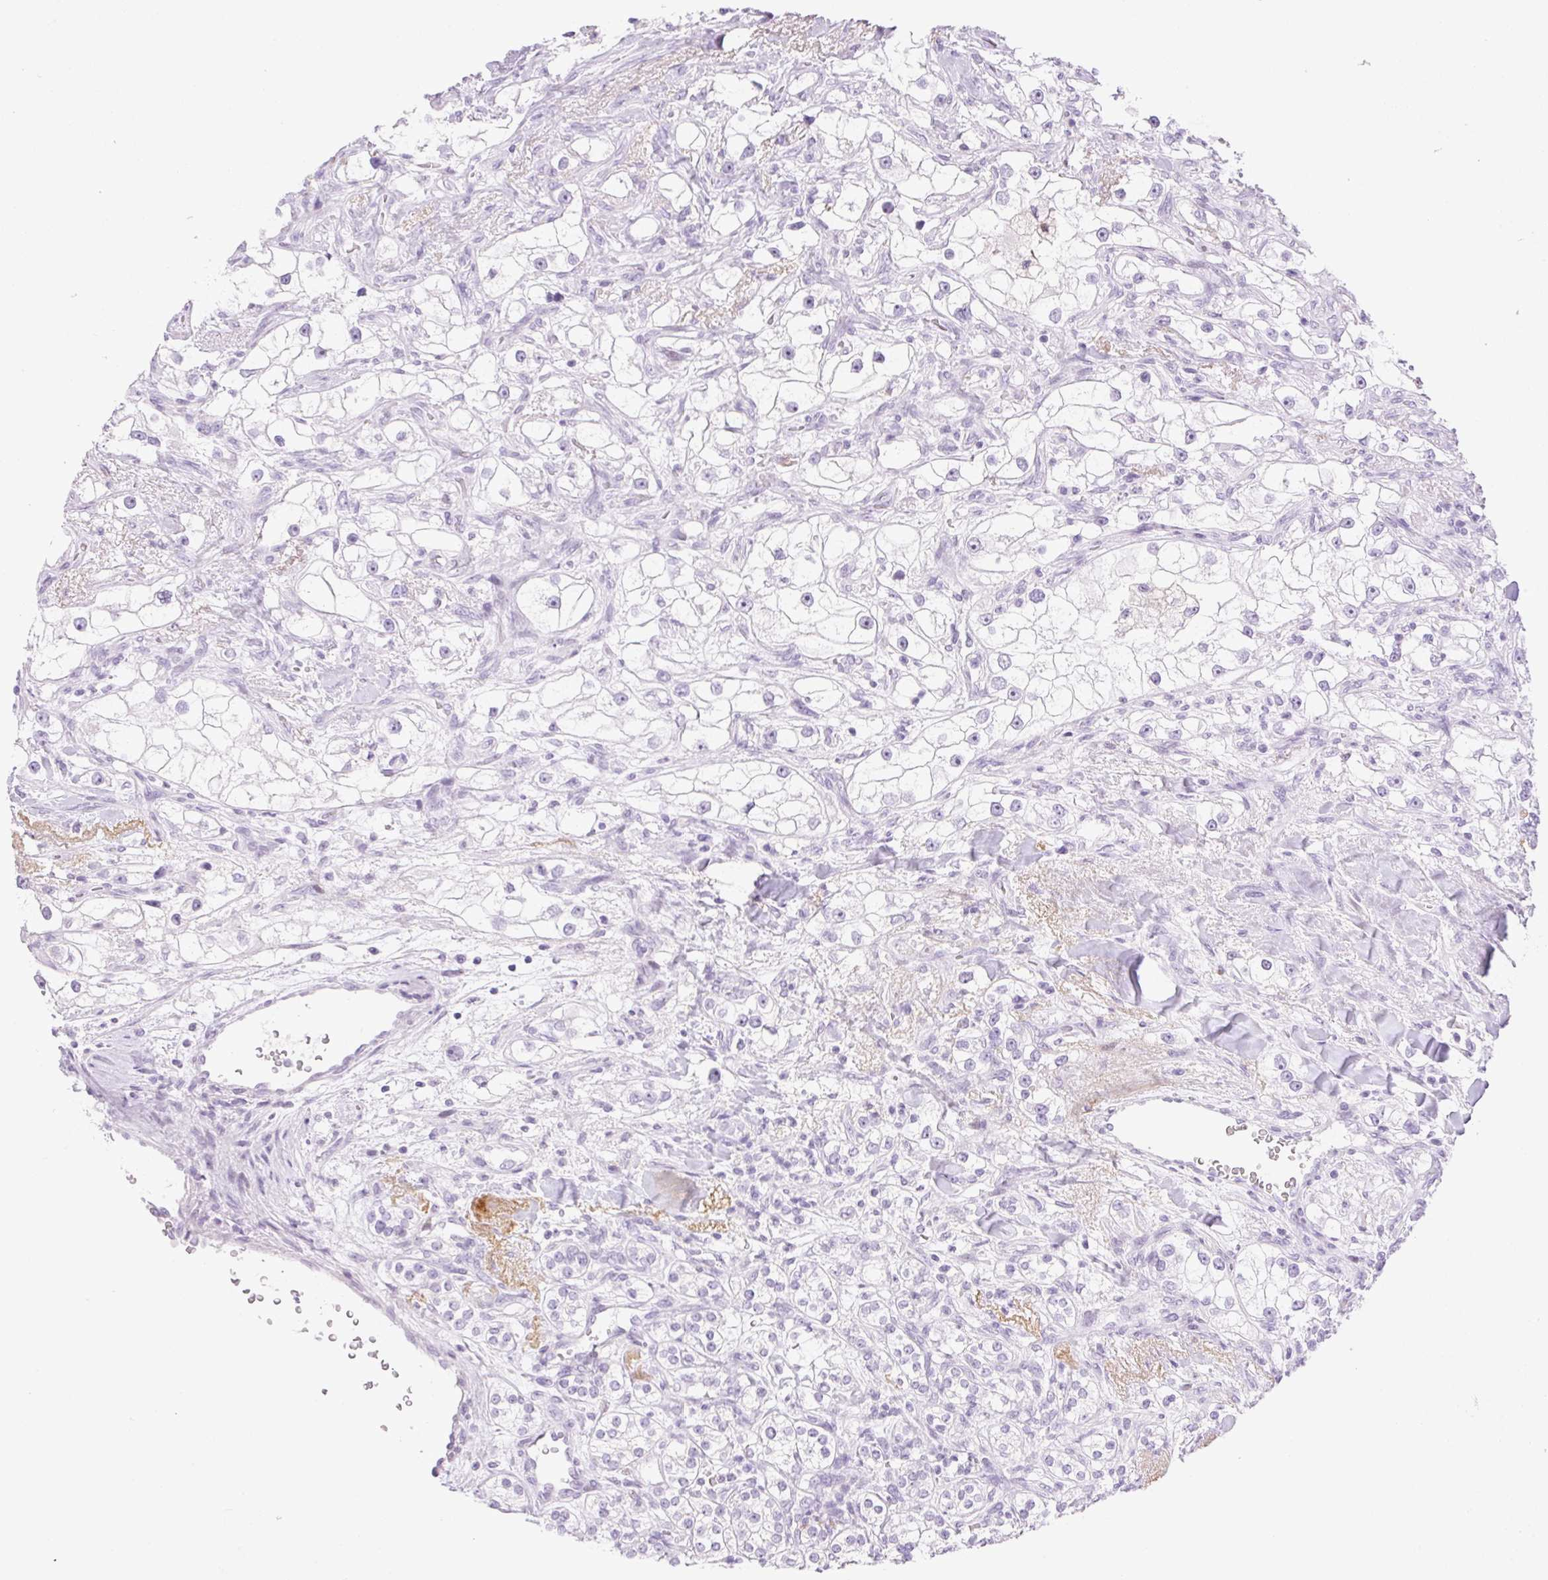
{"staining": {"intensity": "negative", "quantity": "none", "location": "none"}, "tissue": "renal cancer", "cell_type": "Tumor cells", "image_type": "cancer", "snomed": [{"axis": "morphology", "description": "Adenocarcinoma, NOS"}, {"axis": "topography", "description": "Kidney"}], "caption": "Renal adenocarcinoma stained for a protein using immunohistochemistry (IHC) reveals no staining tumor cells.", "gene": "SP140L", "patient": {"sex": "male", "age": 77}}